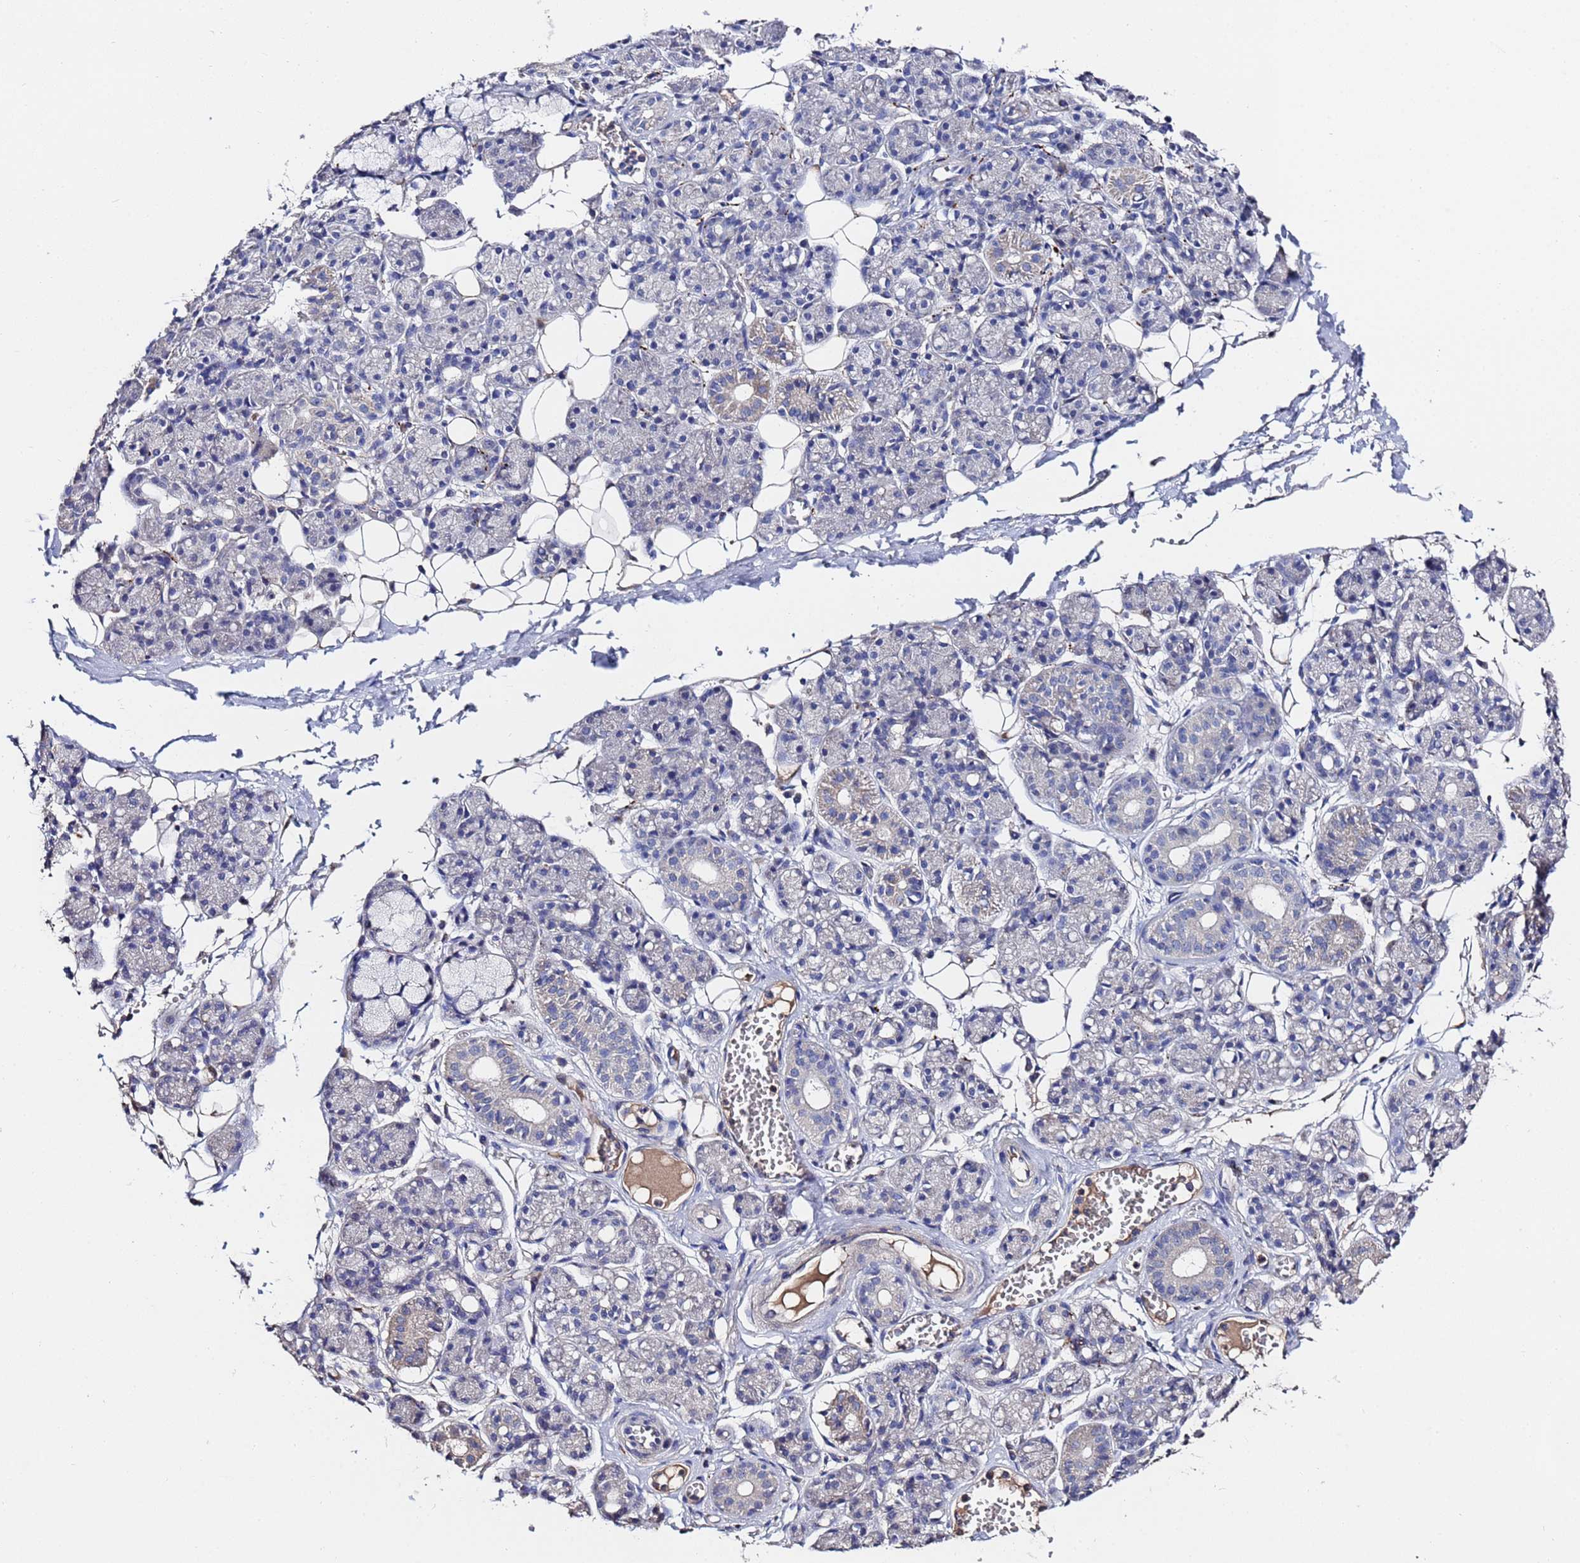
{"staining": {"intensity": "negative", "quantity": "none", "location": "none"}, "tissue": "salivary gland", "cell_type": "Glandular cells", "image_type": "normal", "snomed": [{"axis": "morphology", "description": "Normal tissue, NOS"}, {"axis": "topography", "description": "Salivary gland"}], "caption": "Immunohistochemistry micrograph of unremarkable human salivary gland stained for a protein (brown), which displays no expression in glandular cells.", "gene": "TCP10L", "patient": {"sex": "male", "age": 63}}